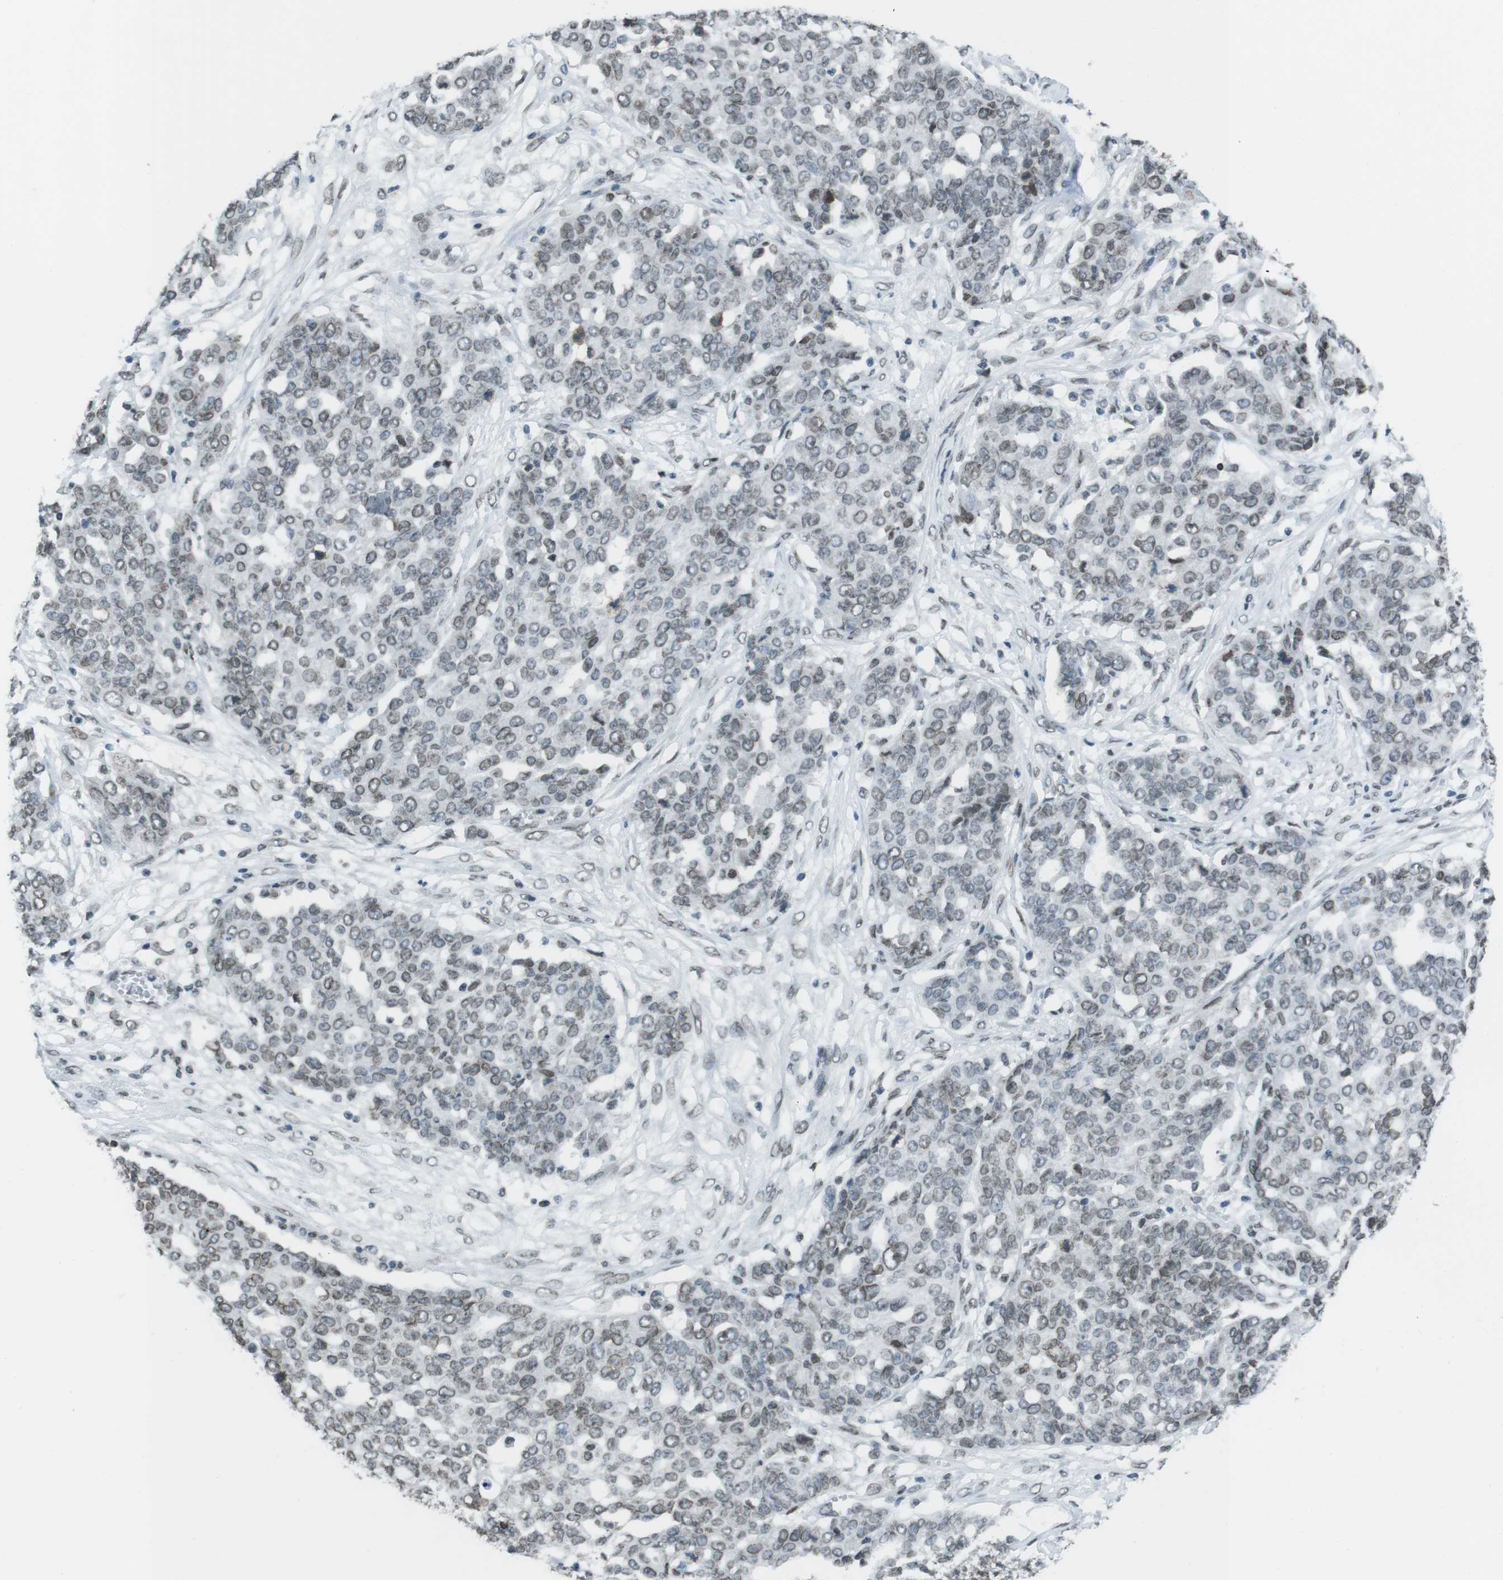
{"staining": {"intensity": "weak", "quantity": "25%-75%", "location": "cytoplasmic/membranous,nuclear"}, "tissue": "ovarian cancer", "cell_type": "Tumor cells", "image_type": "cancer", "snomed": [{"axis": "morphology", "description": "Cystadenocarcinoma, serous, NOS"}, {"axis": "topography", "description": "Soft tissue"}, {"axis": "topography", "description": "Ovary"}], "caption": "There is low levels of weak cytoplasmic/membranous and nuclear staining in tumor cells of serous cystadenocarcinoma (ovarian), as demonstrated by immunohistochemical staining (brown color).", "gene": "MAD1L1", "patient": {"sex": "female", "age": 57}}